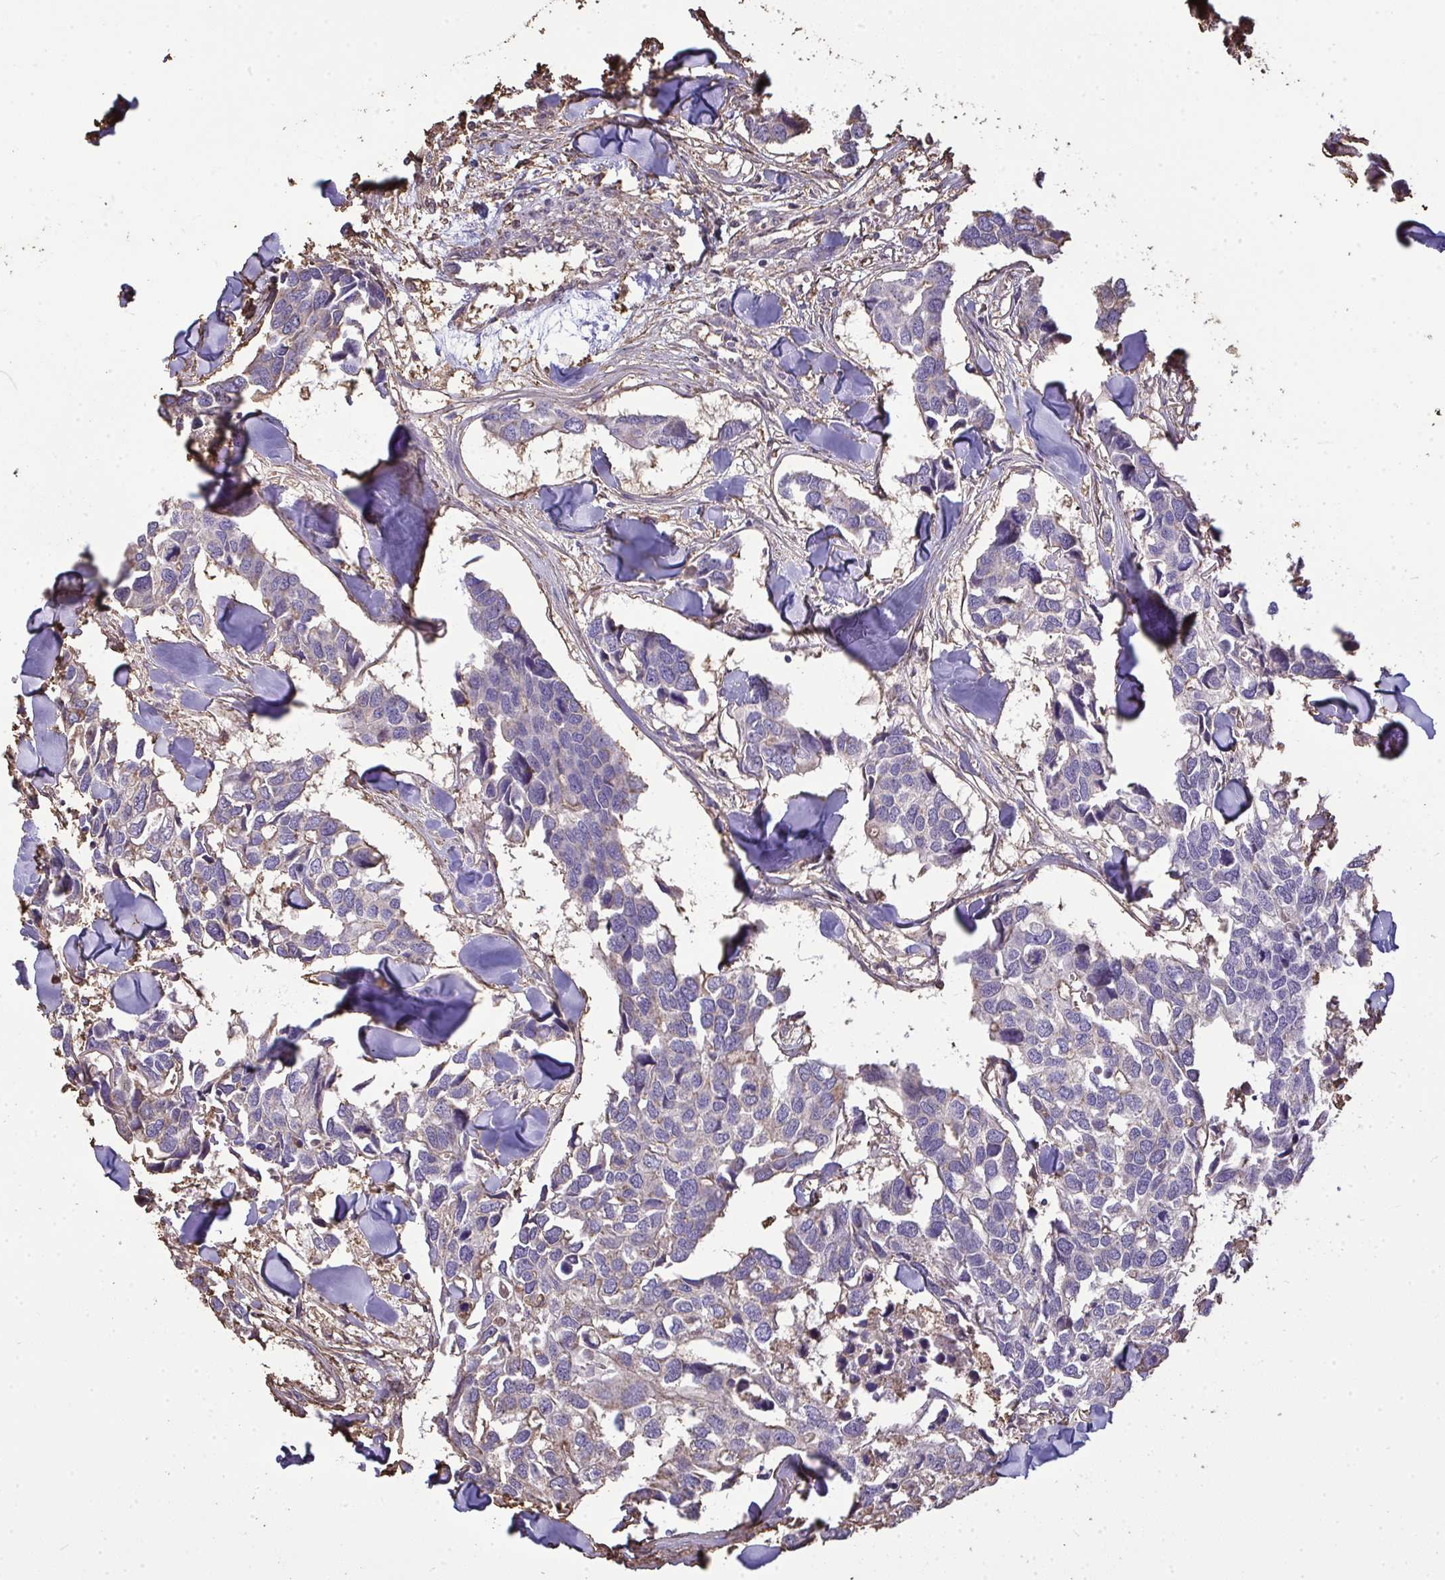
{"staining": {"intensity": "negative", "quantity": "none", "location": "none"}, "tissue": "breast cancer", "cell_type": "Tumor cells", "image_type": "cancer", "snomed": [{"axis": "morphology", "description": "Duct carcinoma"}, {"axis": "topography", "description": "Breast"}], "caption": "Breast cancer (invasive ductal carcinoma) stained for a protein using IHC displays no staining tumor cells.", "gene": "ANXA5", "patient": {"sex": "female", "age": 83}}